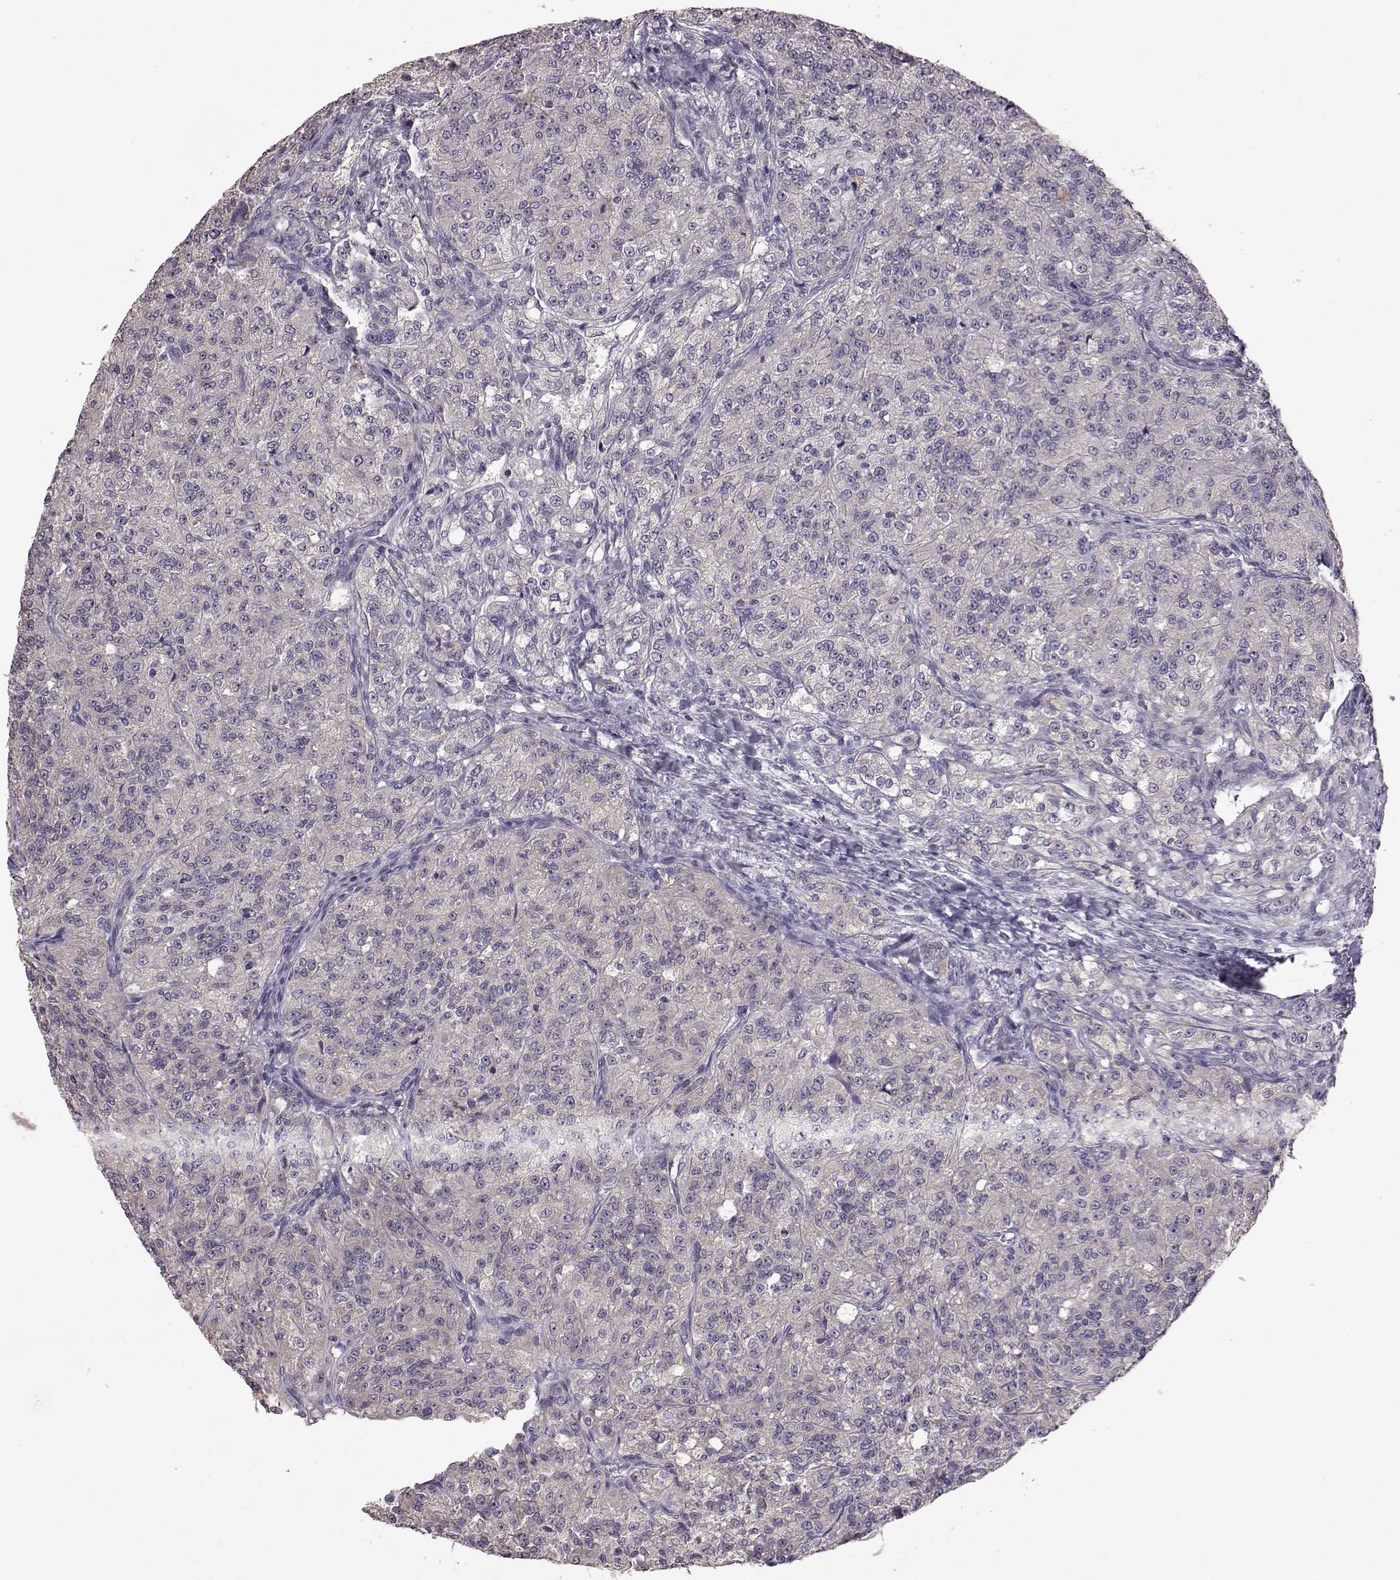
{"staining": {"intensity": "negative", "quantity": "none", "location": "none"}, "tissue": "renal cancer", "cell_type": "Tumor cells", "image_type": "cancer", "snomed": [{"axis": "morphology", "description": "Adenocarcinoma, NOS"}, {"axis": "topography", "description": "Kidney"}], "caption": "This is an IHC image of renal cancer (adenocarcinoma). There is no positivity in tumor cells.", "gene": "ADGRG2", "patient": {"sex": "female", "age": 63}}